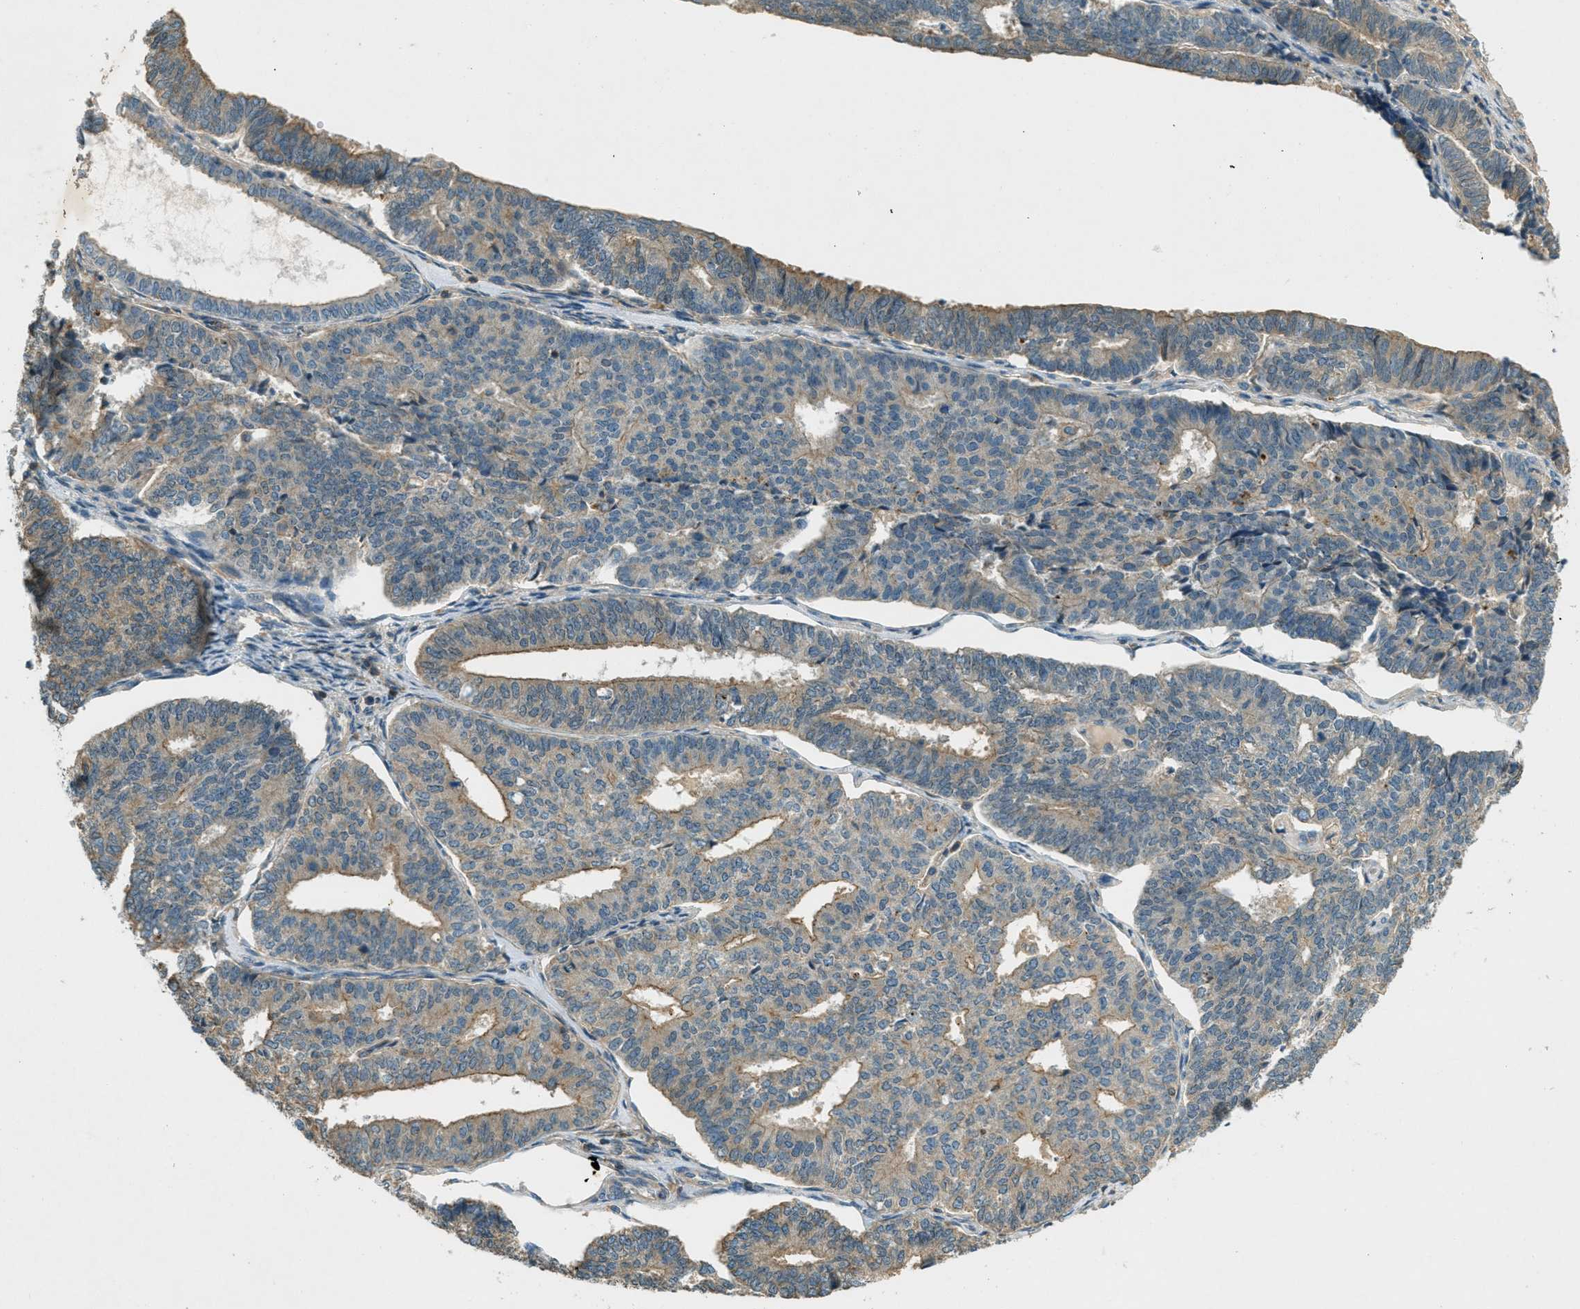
{"staining": {"intensity": "moderate", "quantity": "<25%", "location": "cytoplasmic/membranous"}, "tissue": "endometrial cancer", "cell_type": "Tumor cells", "image_type": "cancer", "snomed": [{"axis": "morphology", "description": "Adenocarcinoma, NOS"}, {"axis": "topography", "description": "Endometrium"}], "caption": "Immunohistochemical staining of adenocarcinoma (endometrial) displays low levels of moderate cytoplasmic/membranous staining in approximately <25% of tumor cells.", "gene": "NUDT4", "patient": {"sex": "female", "age": 70}}